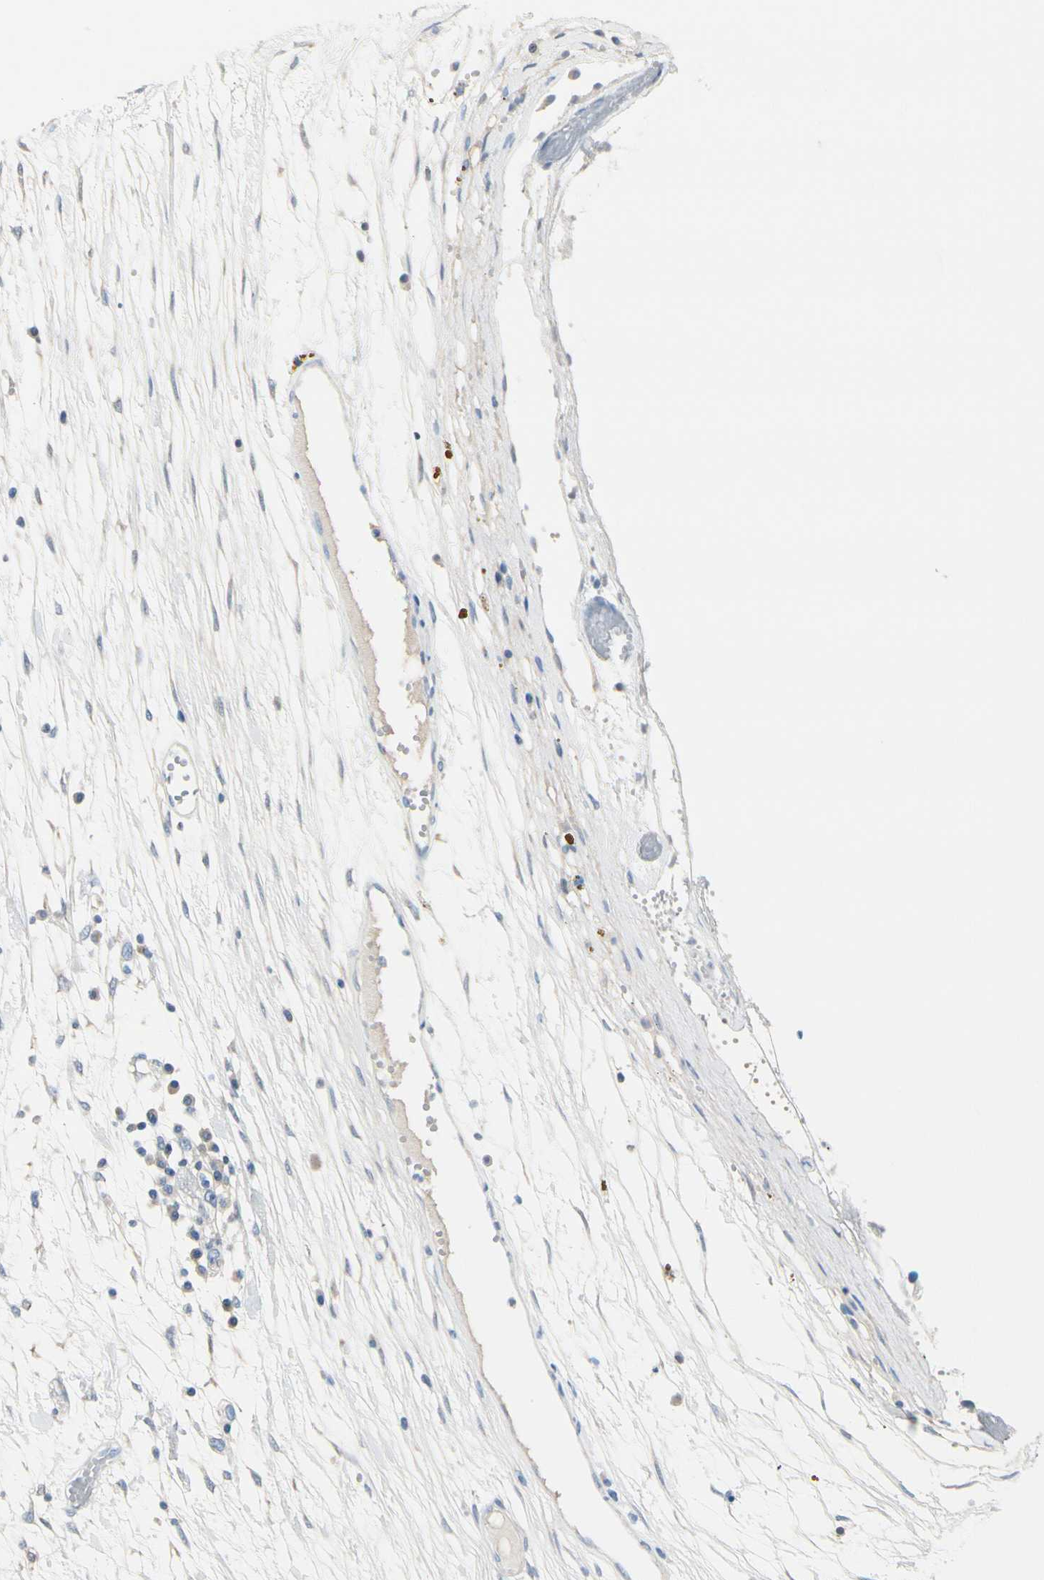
{"staining": {"intensity": "negative", "quantity": "none", "location": "none"}, "tissue": "ovarian cancer", "cell_type": "Tumor cells", "image_type": "cancer", "snomed": [{"axis": "morphology", "description": "Cystadenocarcinoma, serous, NOS"}, {"axis": "topography", "description": "Ovary"}], "caption": "A micrograph of human ovarian cancer (serous cystadenocarcinoma) is negative for staining in tumor cells. (DAB (3,3'-diaminobenzidine) immunohistochemistry with hematoxylin counter stain).", "gene": "PEBP1", "patient": {"sex": "female", "age": 71}}